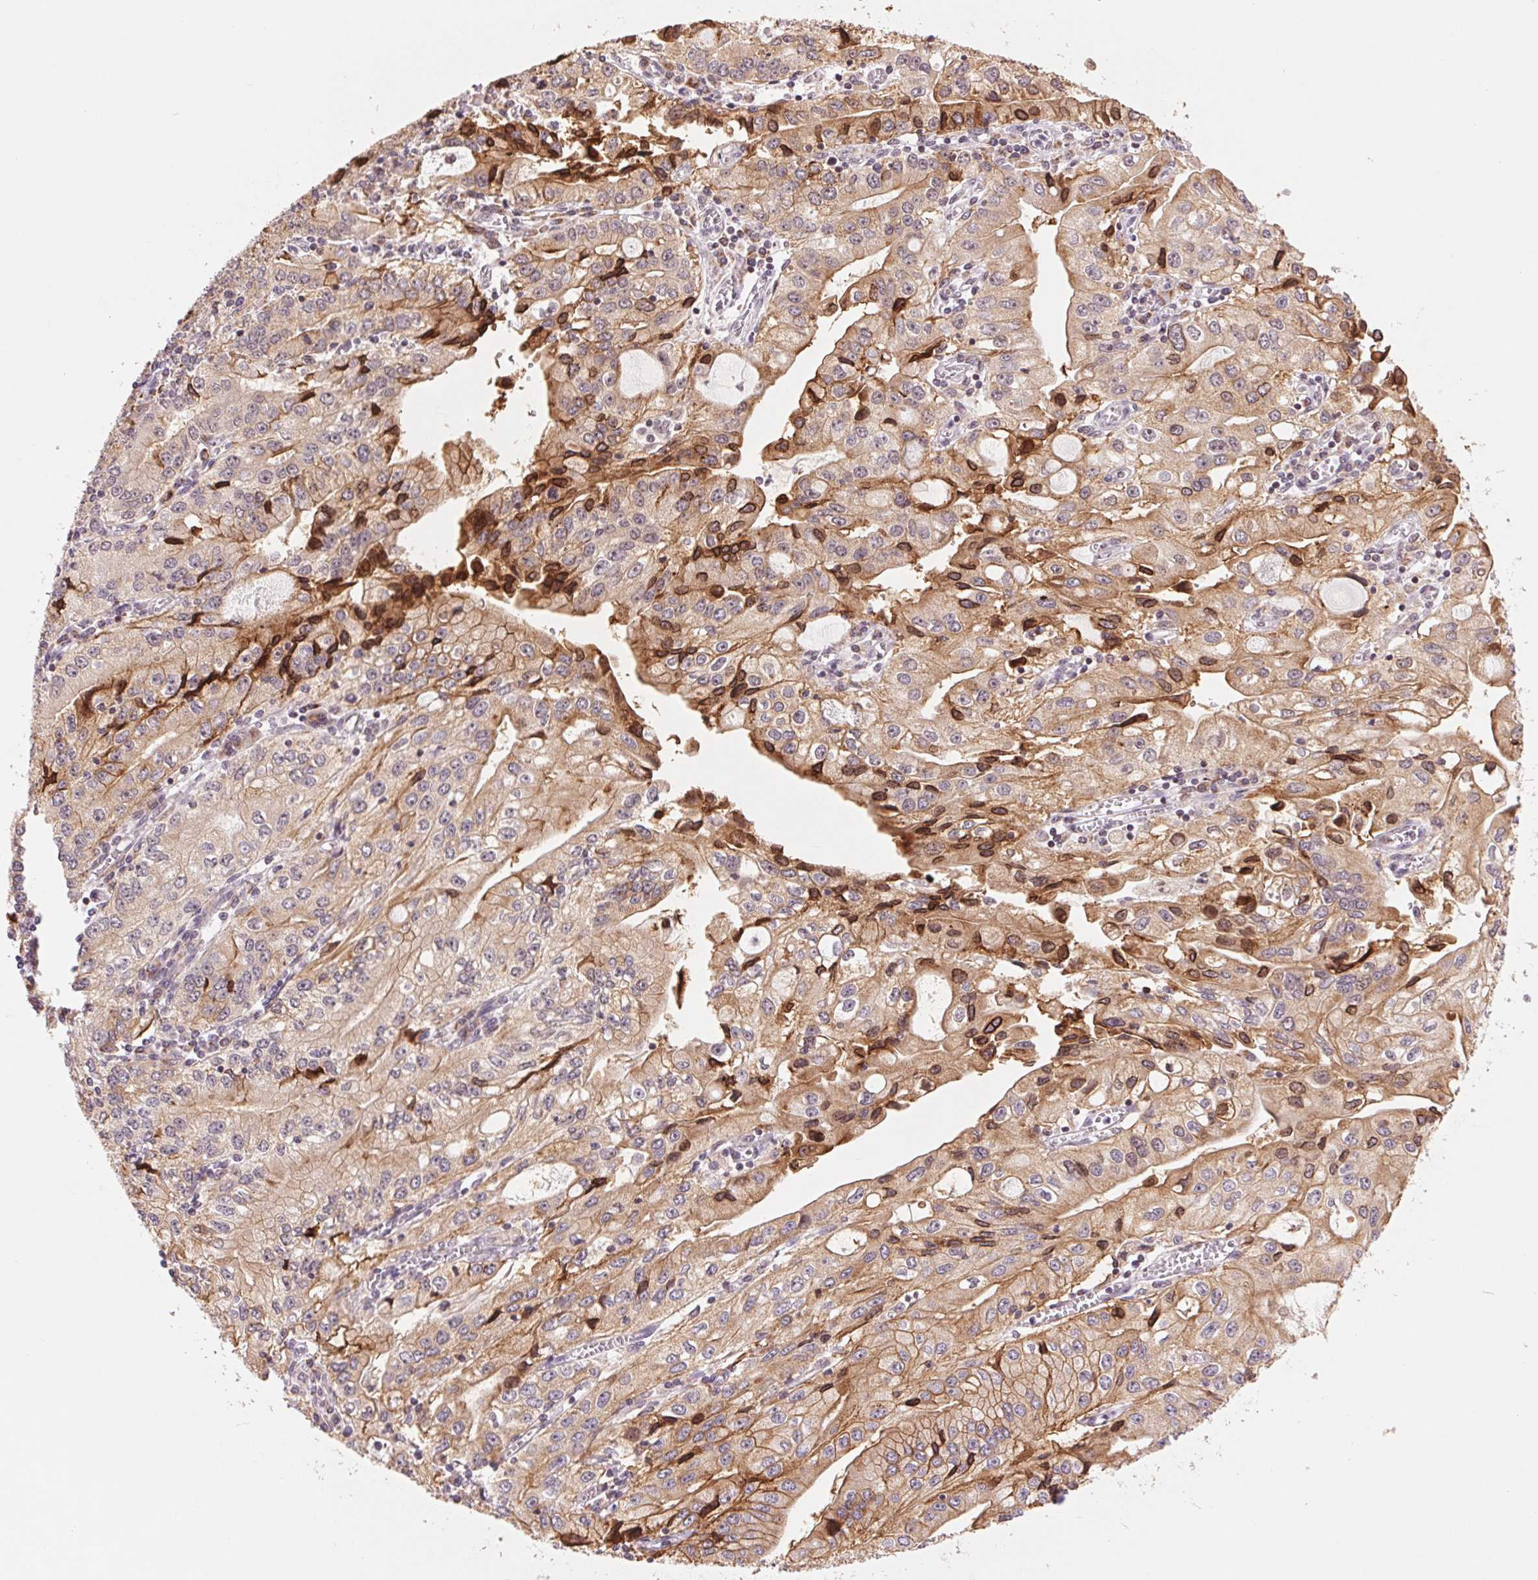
{"staining": {"intensity": "moderate", "quantity": "<25%", "location": "cytoplasmic/membranous,nuclear"}, "tissue": "stomach cancer", "cell_type": "Tumor cells", "image_type": "cancer", "snomed": [{"axis": "morphology", "description": "Adenocarcinoma, NOS"}, {"axis": "topography", "description": "Stomach, lower"}], "caption": "Immunohistochemistry (IHC) micrograph of neoplastic tissue: adenocarcinoma (stomach) stained using immunohistochemistry (IHC) shows low levels of moderate protein expression localized specifically in the cytoplasmic/membranous and nuclear of tumor cells, appearing as a cytoplasmic/membranous and nuclear brown color.", "gene": "ARHGAP32", "patient": {"sex": "female", "age": 72}}